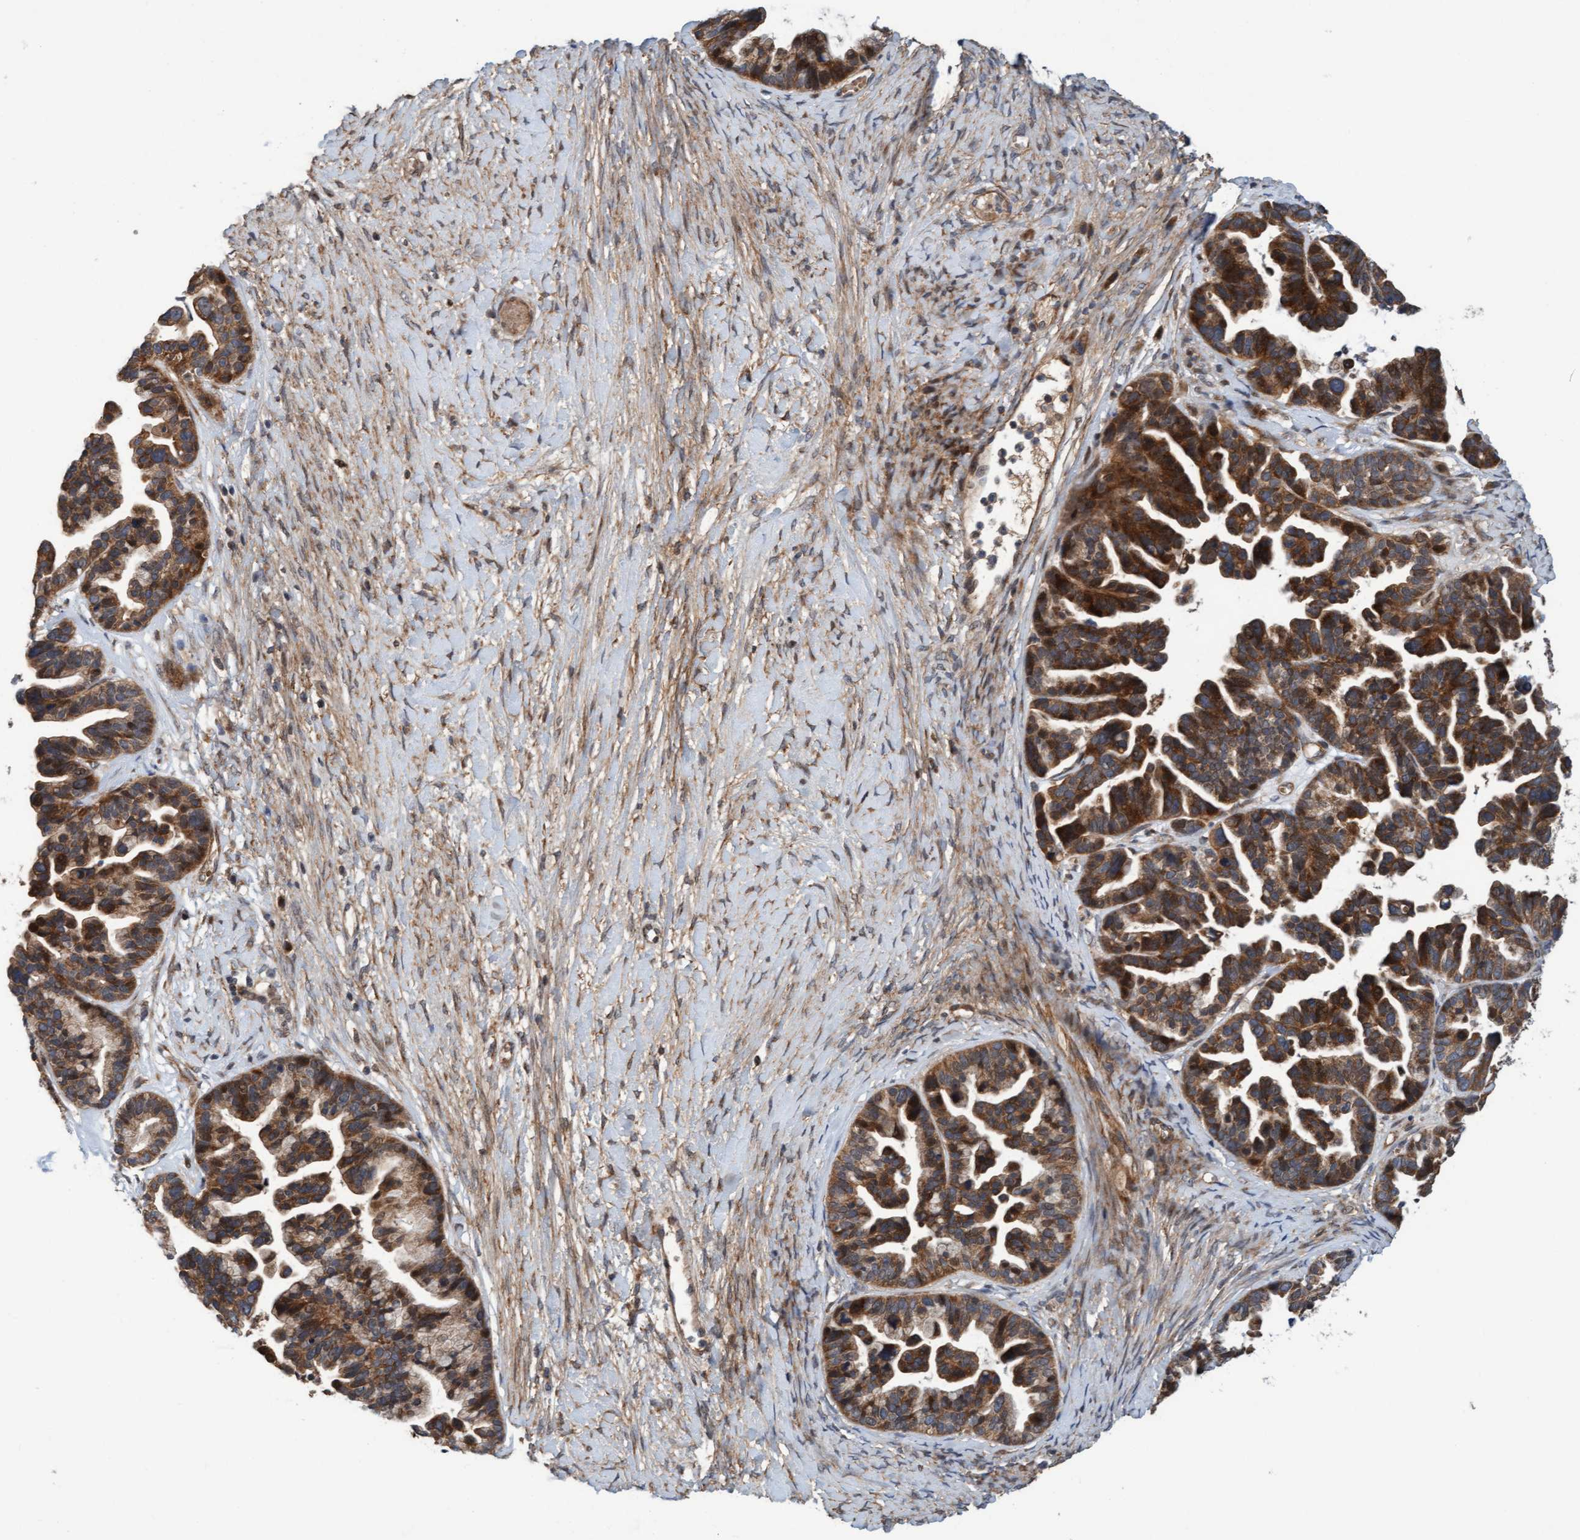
{"staining": {"intensity": "moderate", "quantity": ">75%", "location": "cytoplasmic/membranous"}, "tissue": "ovarian cancer", "cell_type": "Tumor cells", "image_type": "cancer", "snomed": [{"axis": "morphology", "description": "Cystadenocarcinoma, serous, NOS"}, {"axis": "topography", "description": "Ovary"}], "caption": "A high-resolution photomicrograph shows immunohistochemistry (IHC) staining of ovarian cancer (serous cystadenocarcinoma), which shows moderate cytoplasmic/membranous staining in about >75% of tumor cells. (brown staining indicates protein expression, while blue staining denotes nuclei).", "gene": "MLXIP", "patient": {"sex": "female", "age": 56}}